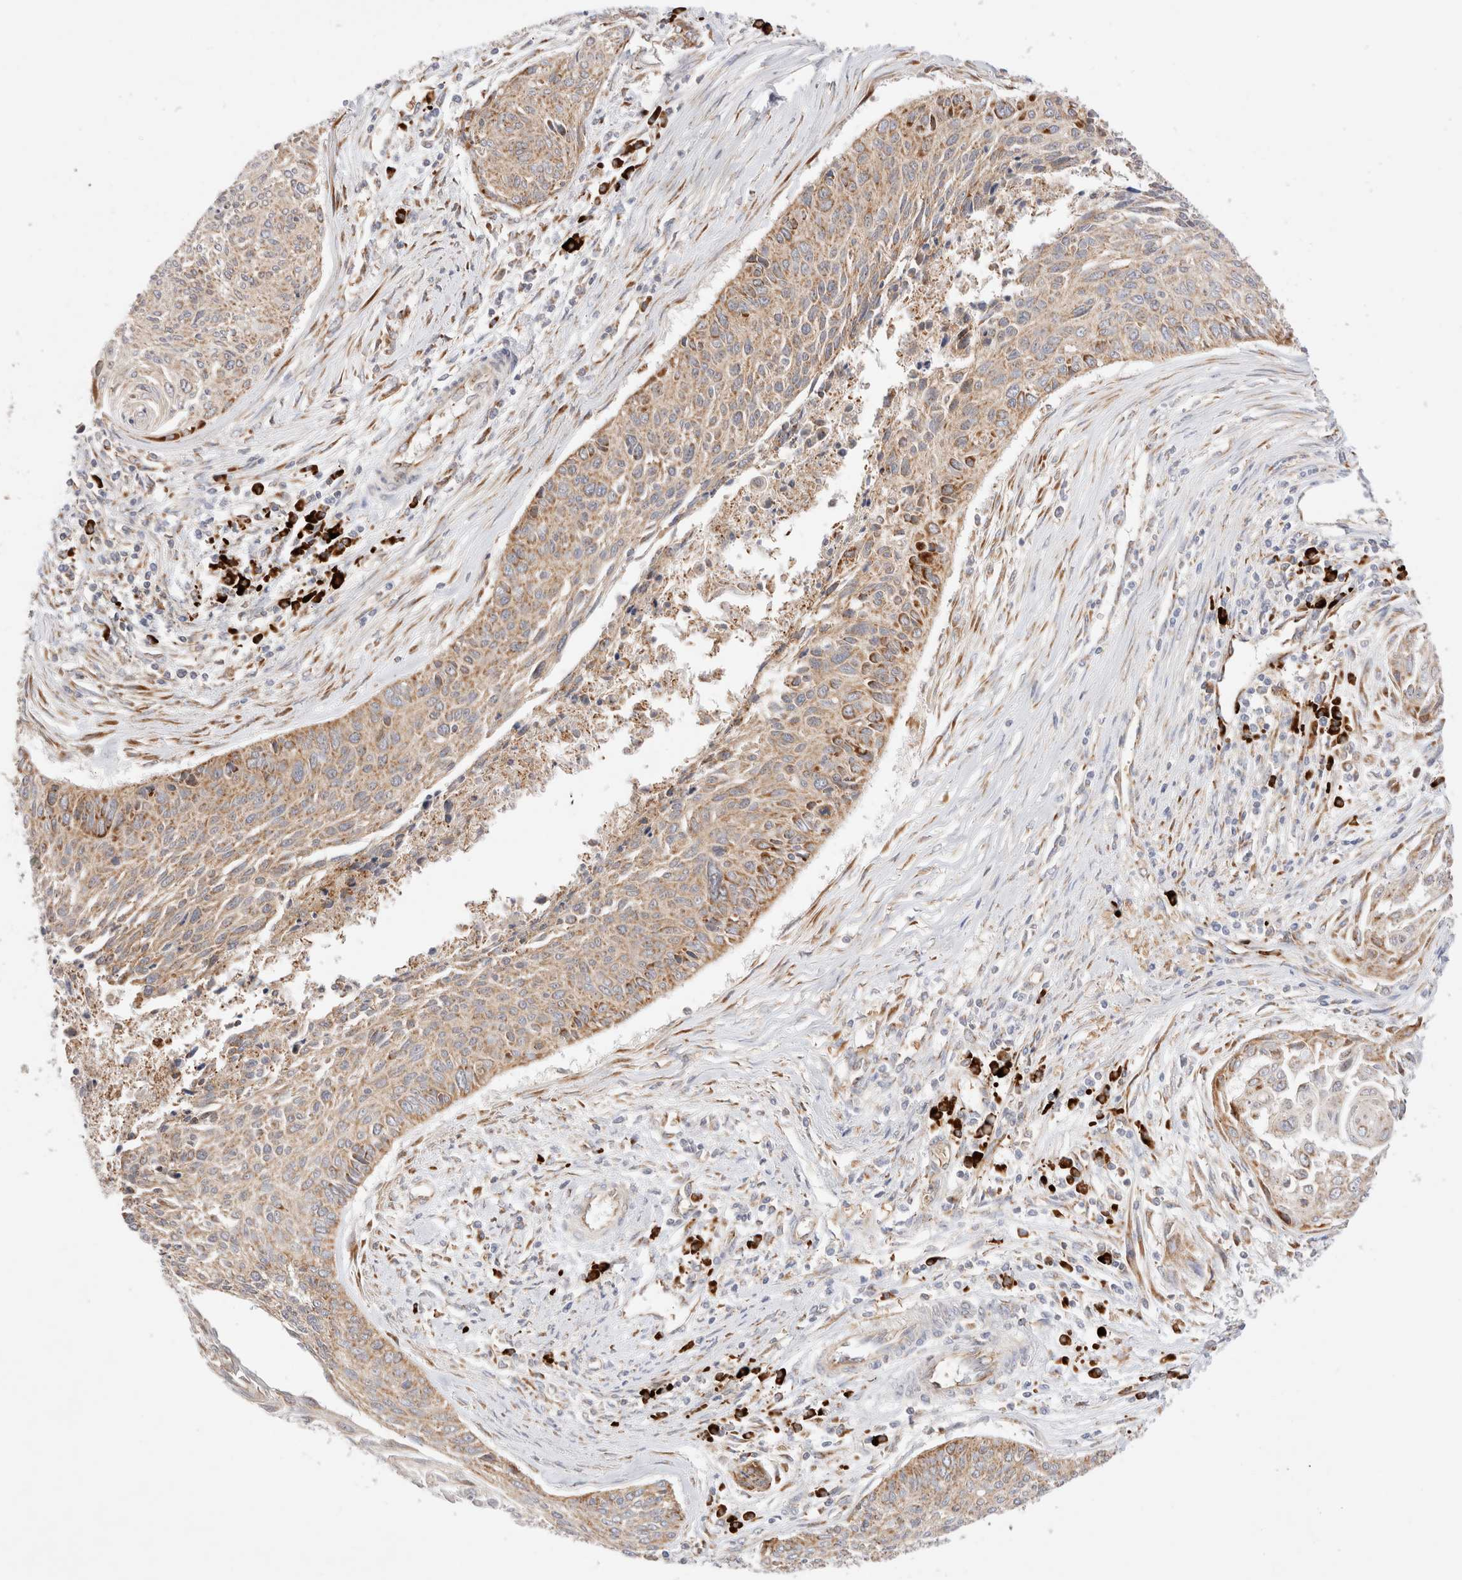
{"staining": {"intensity": "moderate", "quantity": ">75%", "location": "cytoplasmic/membranous"}, "tissue": "cervical cancer", "cell_type": "Tumor cells", "image_type": "cancer", "snomed": [{"axis": "morphology", "description": "Squamous cell carcinoma, NOS"}, {"axis": "topography", "description": "Cervix"}], "caption": "Moderate cytoplasmic/membranous protein staining is seen in about >75% of tumor cells in cervical cancer (squamous cell carcinoma).", "gene": "UTS2B", "patient": {"sex": "female", "age": 55}}